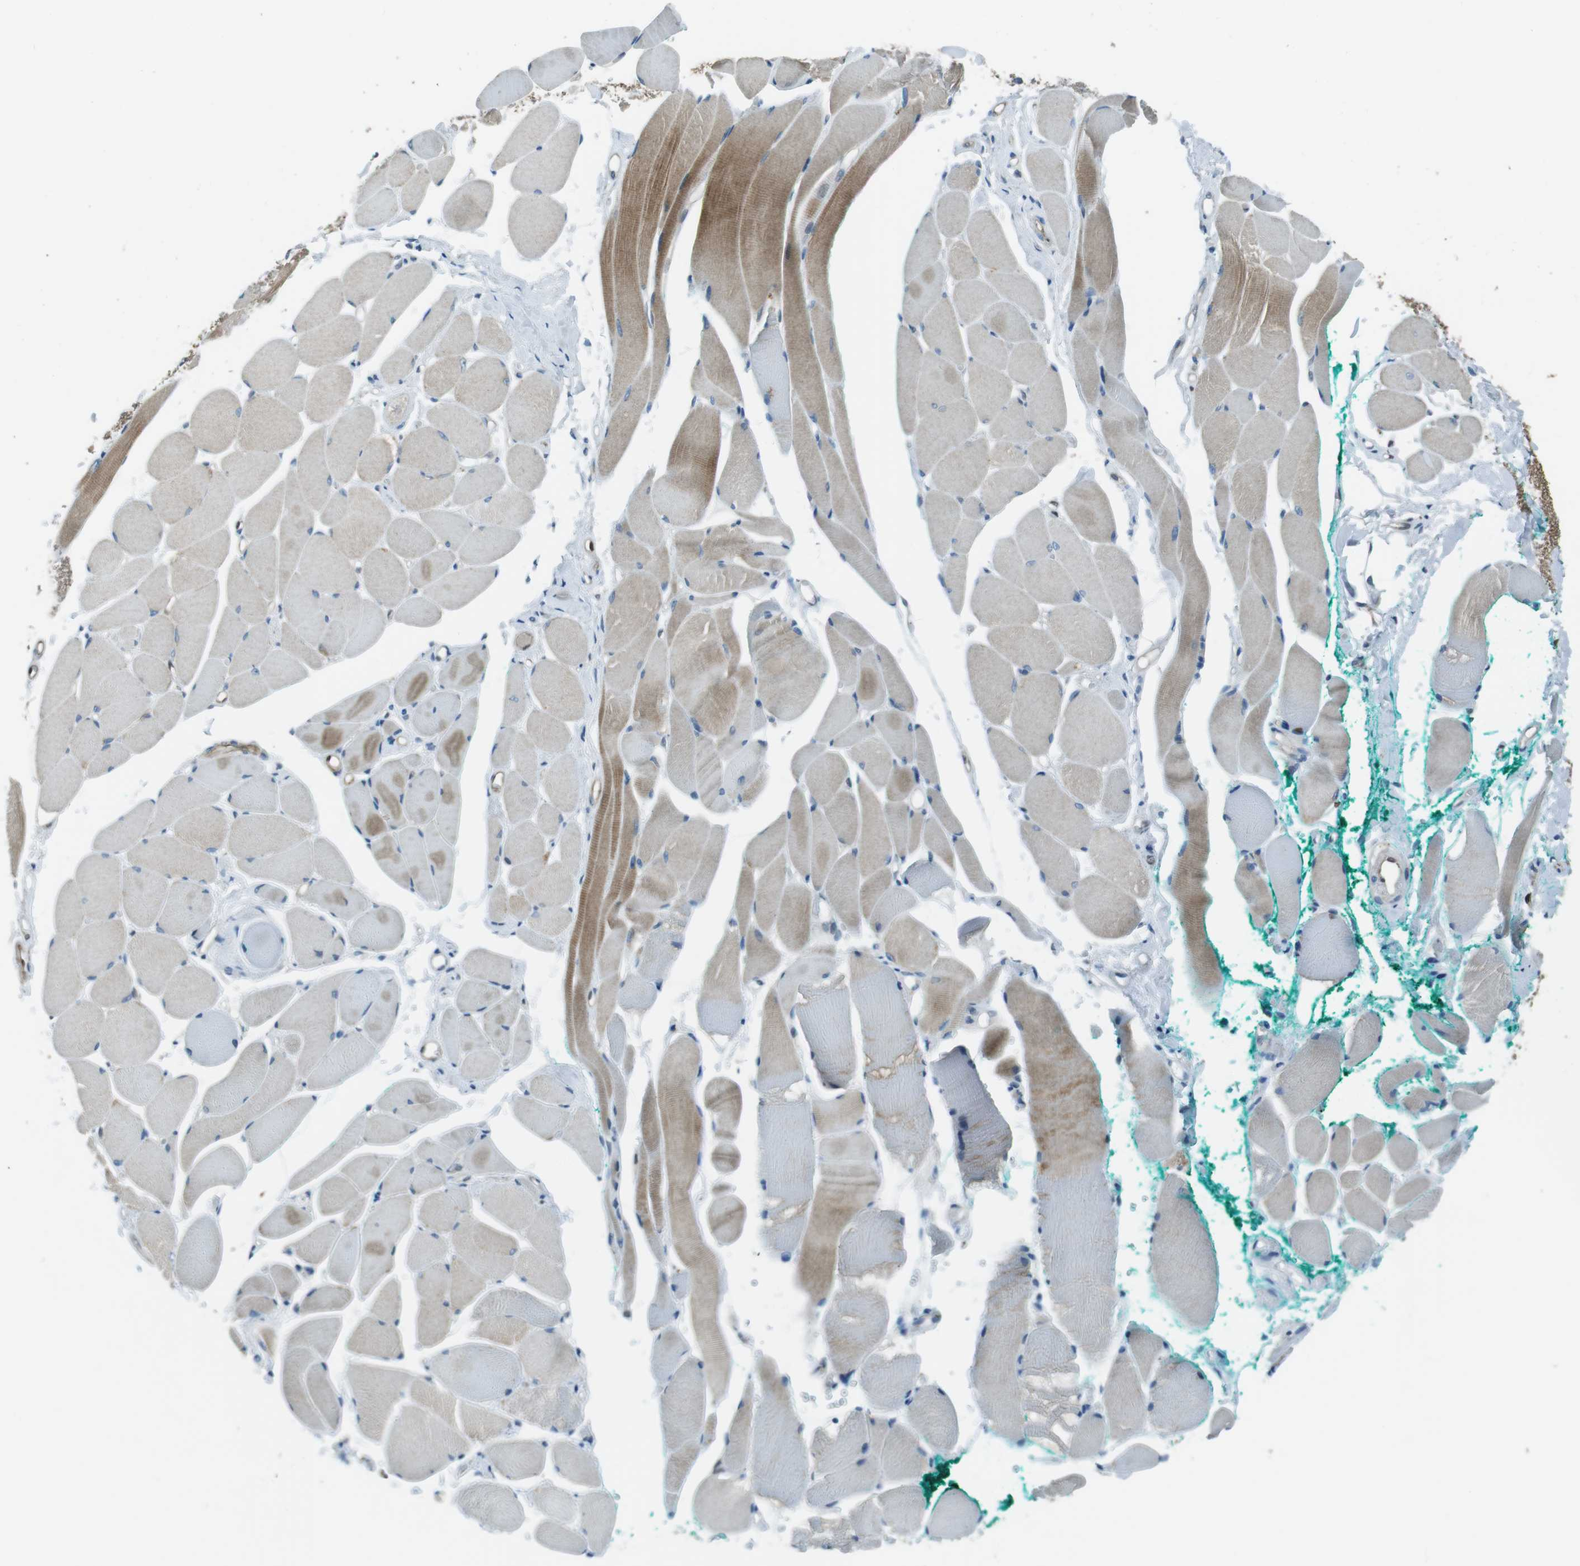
{"staining": {"intensity": "moderate", "quantity": "25%-75%", "location": "cytoplasmic/membranous"}, "tissue": "skeletal muscle", "cell_type": "Myocytes", "image_type": "normal", "snomed": [{"axis": "morphology", "description": "Normal tissue, NOS"}, {"axis": "topography", "description": "Skeletal muscle"}, {"axis": "topography", "description": "Peripheral nerve tissue"}], "caption": "Moderate cytoplasmic/membranous staining is present in approximately 25%-75% of myocytes in unremarkable skeletal muscle. Nuclei are stained in blue.", "gene": "MFAP3", "patient": {"sex": "female", "age": 84}}